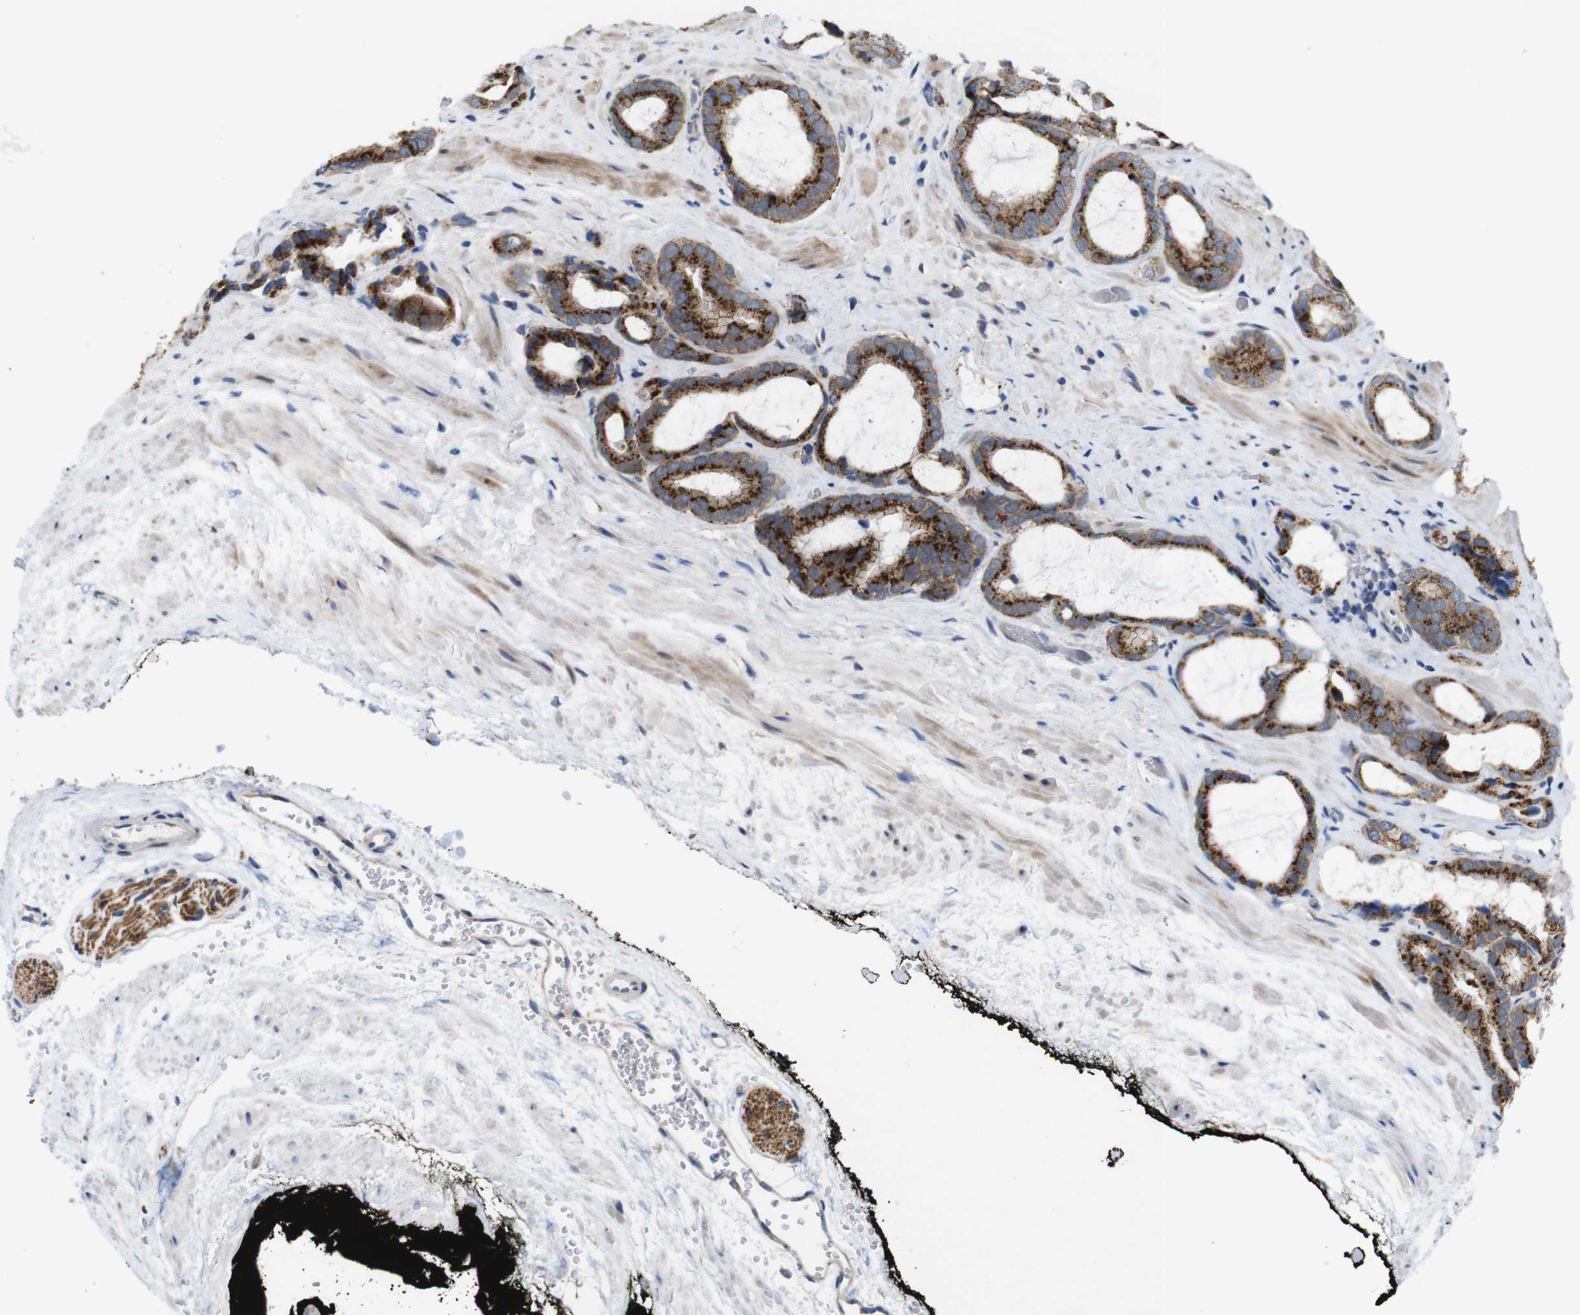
{"staining": {"intensity": "strong", "quantity": ">75%", "location": "cytoplasmic/membranous"}, "tissue": "prostate cancer", "cell_type": "Tumor cells", "image_type": "cancer", "snomed": [{"axis": "morphology", "description": "Adenocarcinoma, Low grade"}, {"axis": "topography", "description": "Prostate"}], "caption": "Immunohistochemical staining of human prostate low-grade adenocarcinoma demonstrates high levels of strong cytoplasmic/membranous staining in about >75% of tumor cells. The staining was performed using DAB, with brown indicating positive protein expression. Nuclei are stained blue with hematoxylin.", "gene": "EFCAB14", "patient": {"sex": "male", "age": 60}}